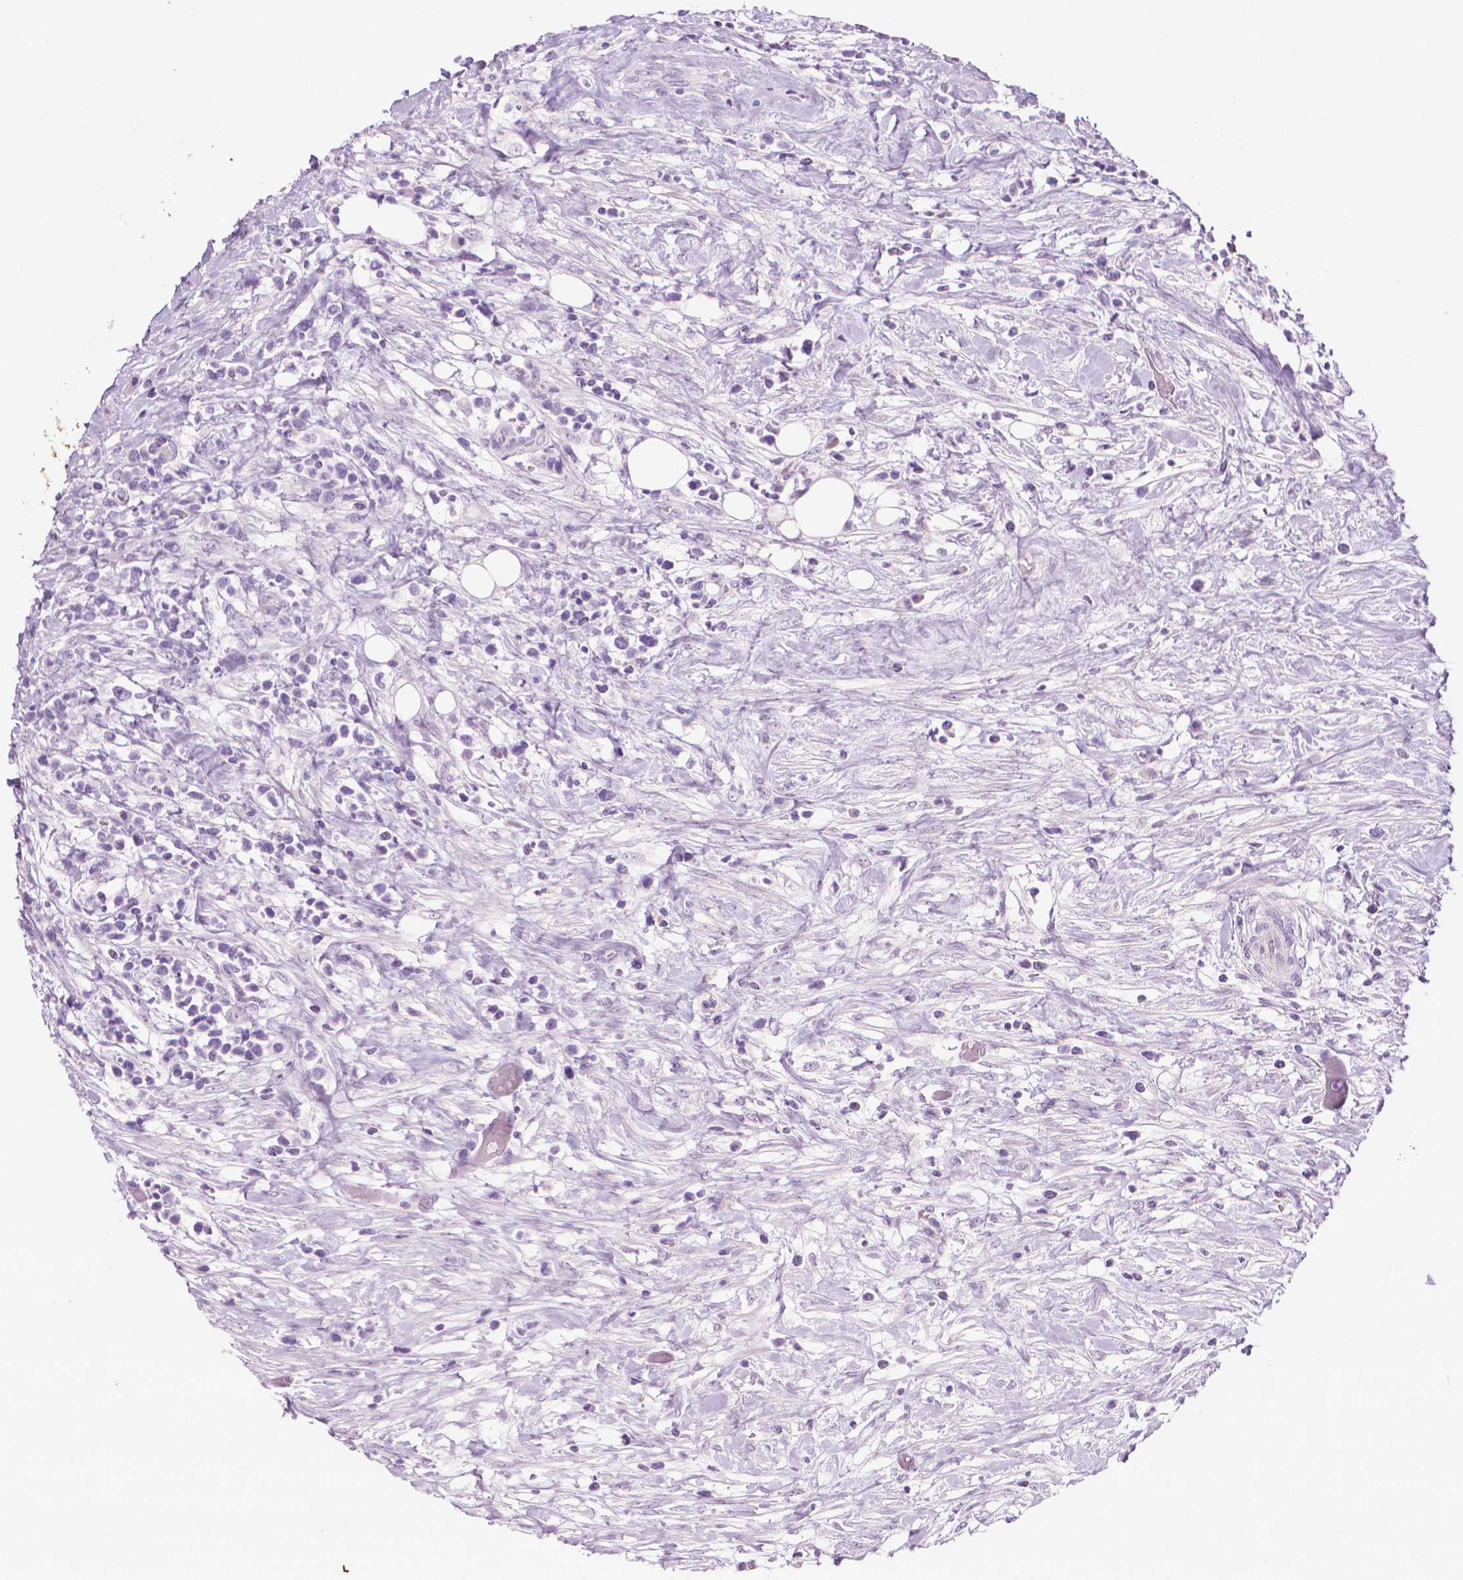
{"staining": {"intensity": "negative", "quantity": "none", "location": "none"}, "tissue": "lymphoma", "cell_type": "Tumor cells", "image_type": "cancer", "snomed": [{"axis": "morphology", "description": "Malignant lymphoma, non-Hodgkin's type, High grade"}, {"axis": "topography", "description": "Soft tissue"}], "caption": "Immunohistochemistry of human high-grade malignant lymphoma, non-Hodgkin's type demonstrates no expression in tumor cells.", "gene": "DNAI7", "patient": {"sex": "female", "age": 56}}